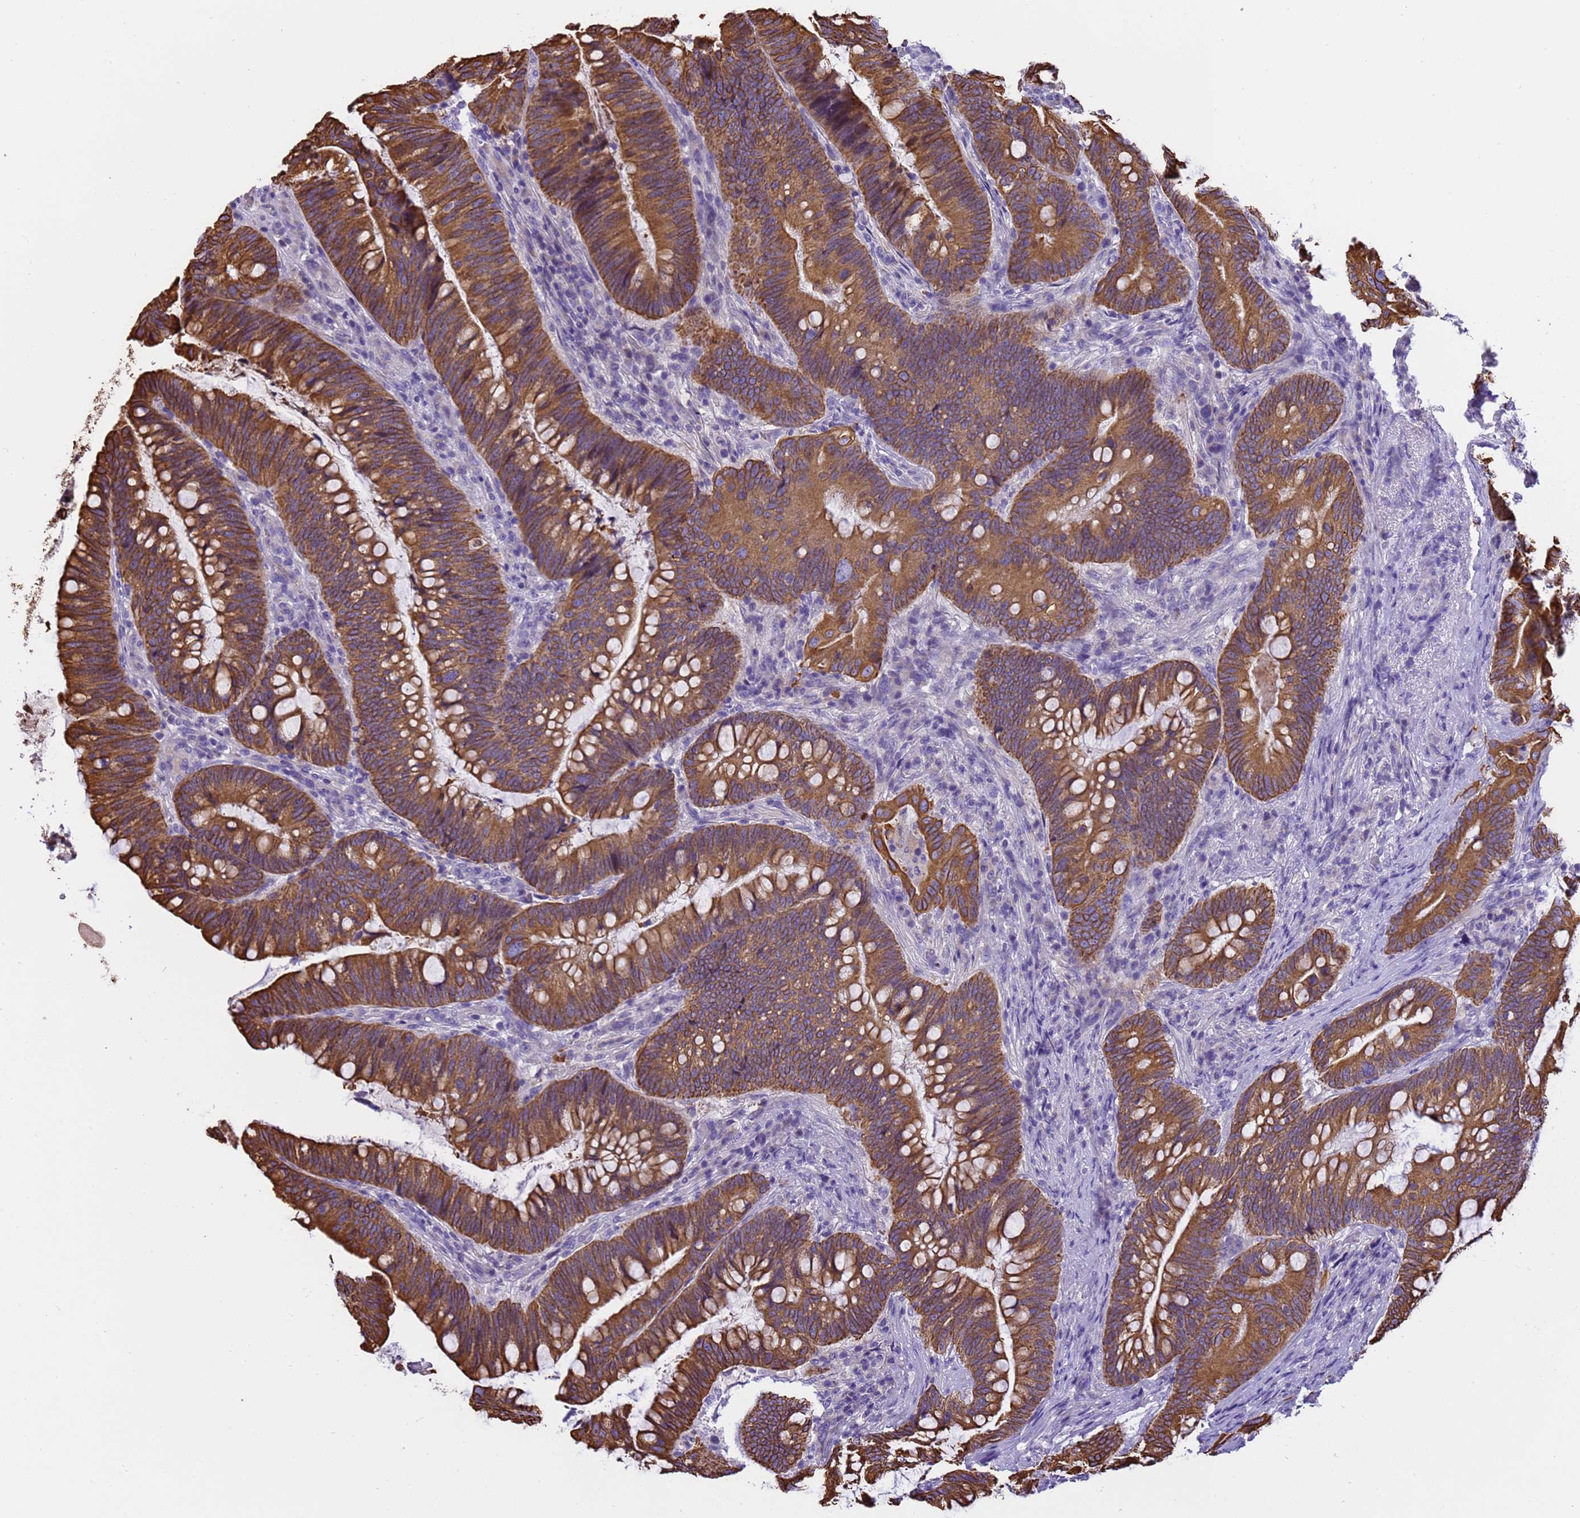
{"staining": {"intensity": "strong", "quantity": ">75%", "location": "cytoplasmic/membranous"}, "tissue": "colorectal cancer", "cell_type": "Tumor cells", "image_type": "cancer", "snomed": [{"axis": "morphology", "description": "Adenocarcinoma, NOS"}, {"axis": "topography", "description": "Colon"}], "caption": "Adenocarcinoma (colorectal) stained with a brown dye displays strong cytoplasmic/membranous positive staining in about >75% of tumor cells.", "gene": "PIEZO2", "patient": {"sex": "female", "age": 66}}